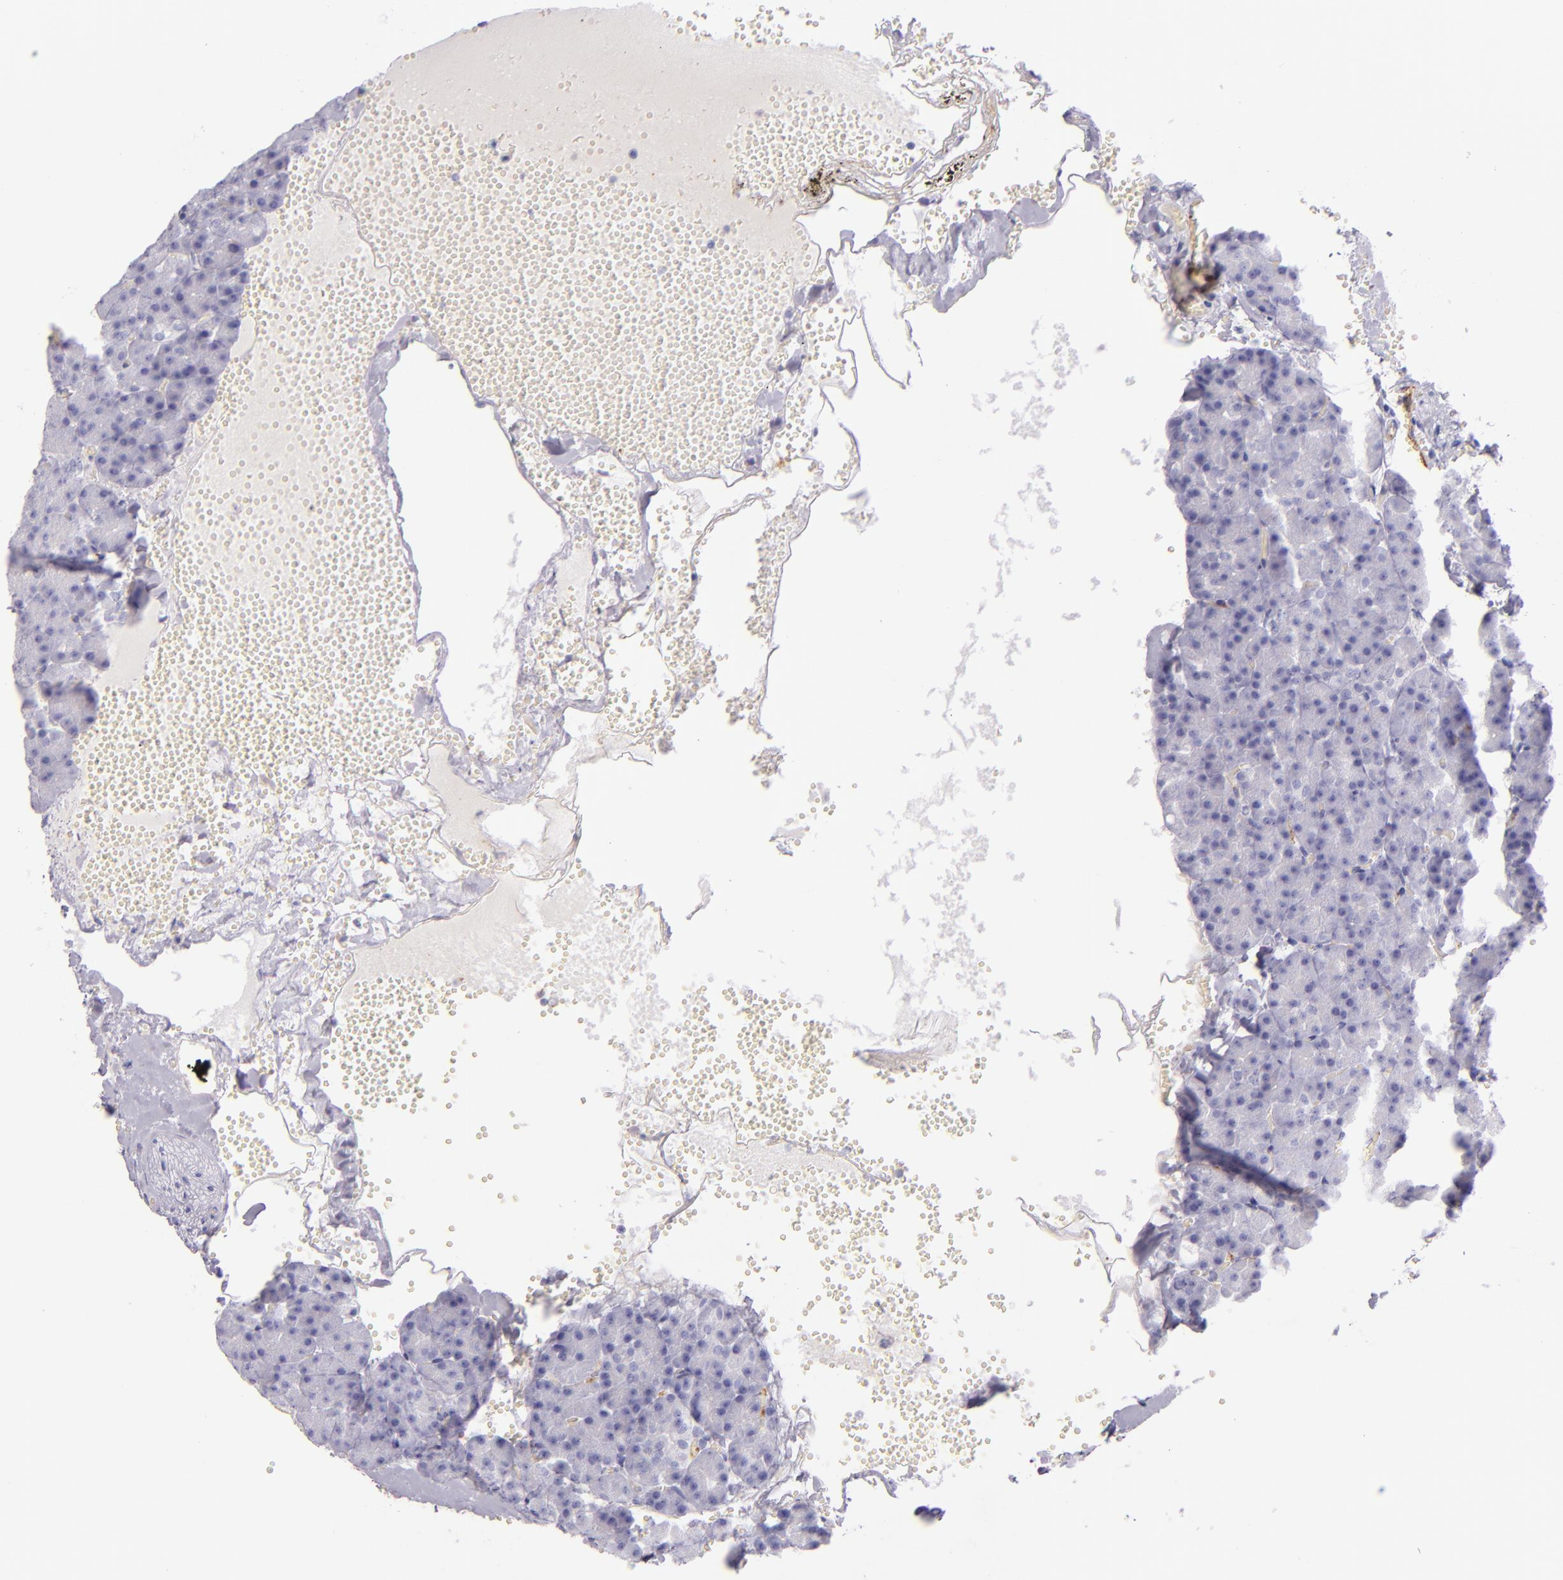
{"staining": {"intensity": "negative", "quantity": "none", "location": "none"}, "tissue": "pancreas", "cell_type": "Exocrine glandular cells", "image_type": "normal", "snomed": [{"axis": "morphology", "description": "Normal tissue, NOS"}, {"axis": "topography", "description": "Pancreas"}], "caption": "Immunohistochemistry (IHC) of unremarkable human pancreas exhibits no expression in exocrine glandular cells.", "gene": "SELP", "patient": {"sex": "female", "age": 35}}